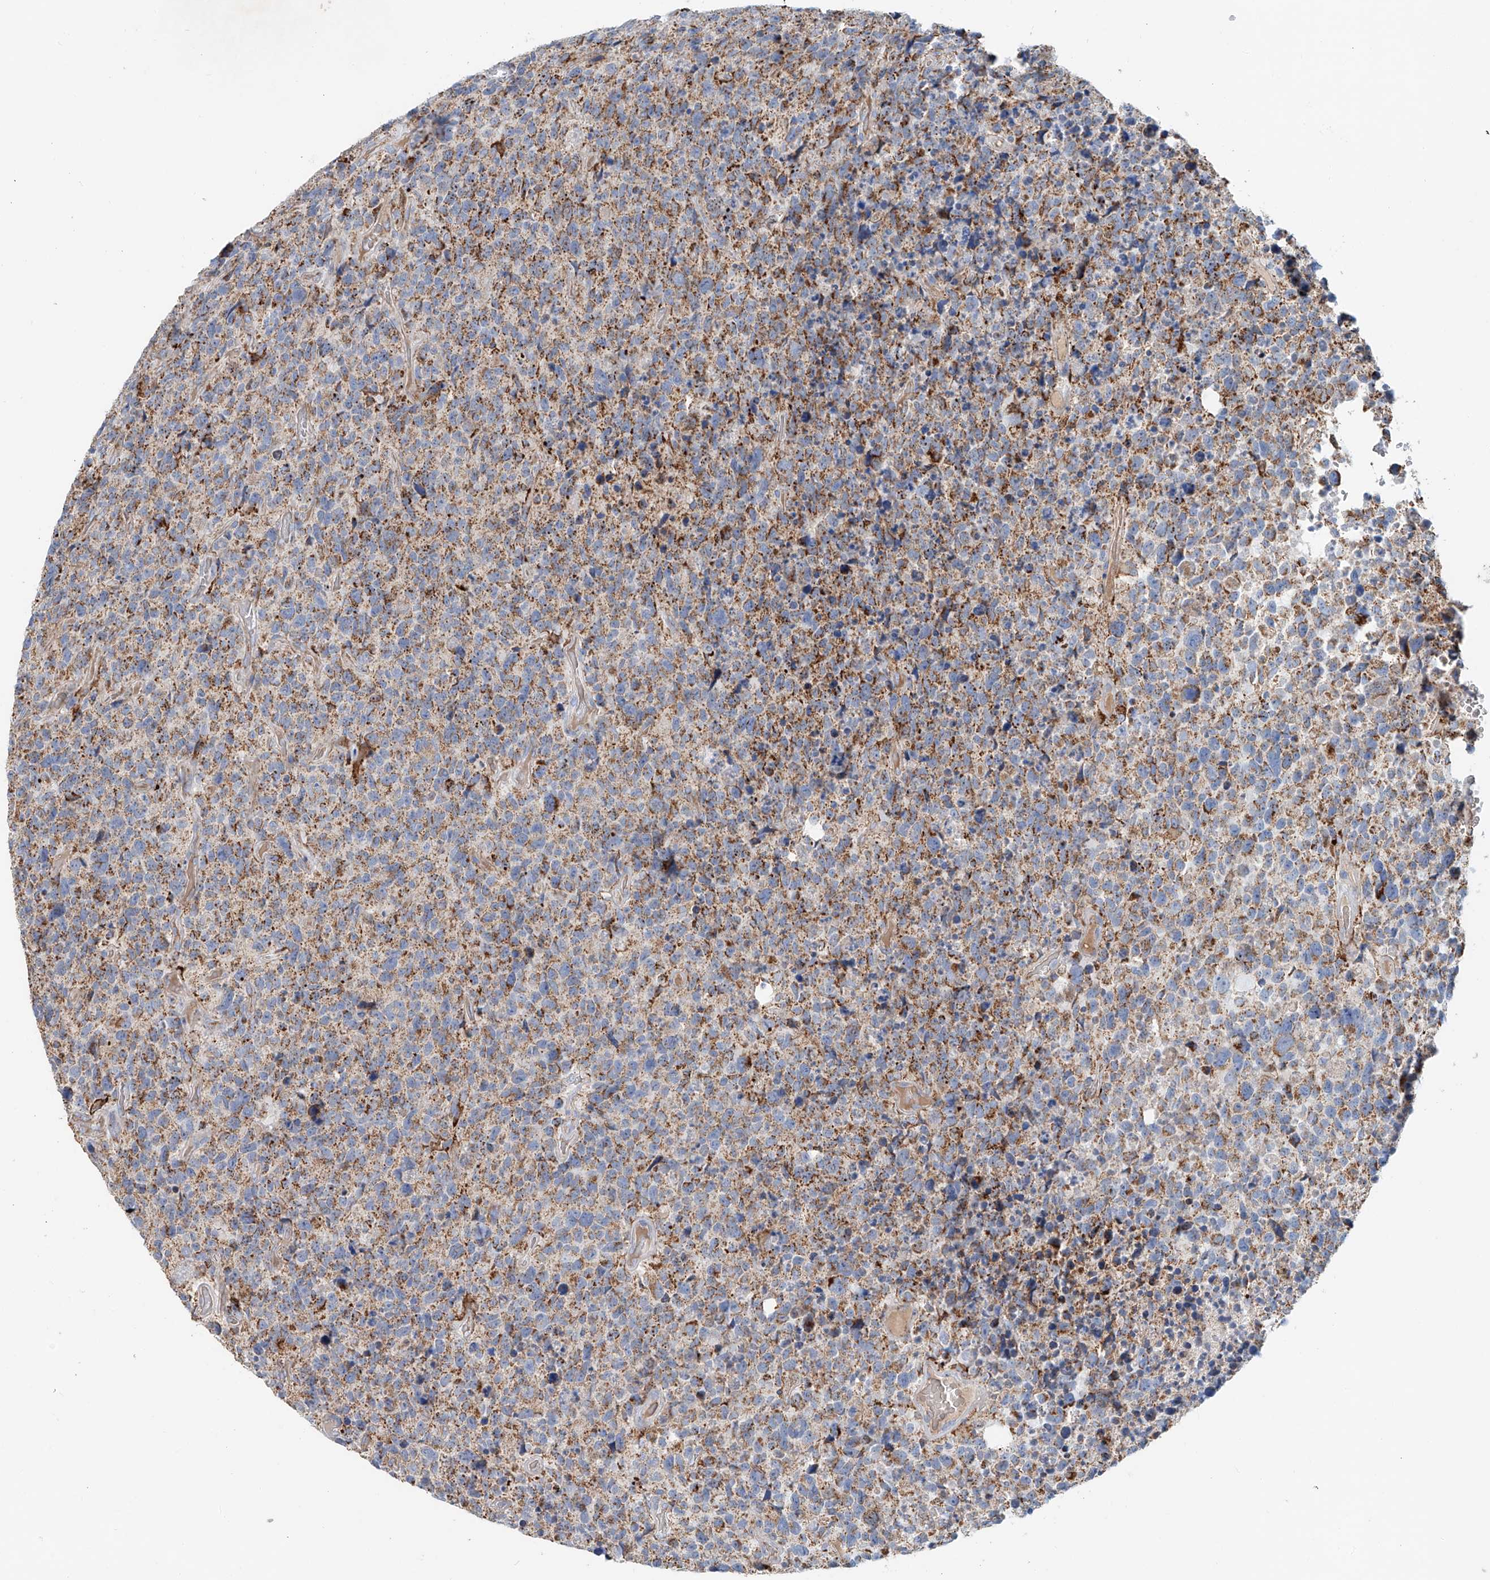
{"staining": {"intensity": "moderate", "quantity": "25%-75%", "location": "cytoplasmic/membranous"}, "tissue": "glioma", "cell_type": "Tumor cells", "image_type": "cancer", "snomed": [{"axis": "morphology", "description": "Glioma, malignant, High grade"}, {"axis": "topography", "description": "Brain"}], "caption": "Protein staining by immunohistochemistry (IHC) shows moderate cytoplasmic/membranous positivity in approximately 25%-75% of tumor cells in malignant high-grade glioma.", "gene": "CARD10", "patient": {"sex": "male", "age": 69}}